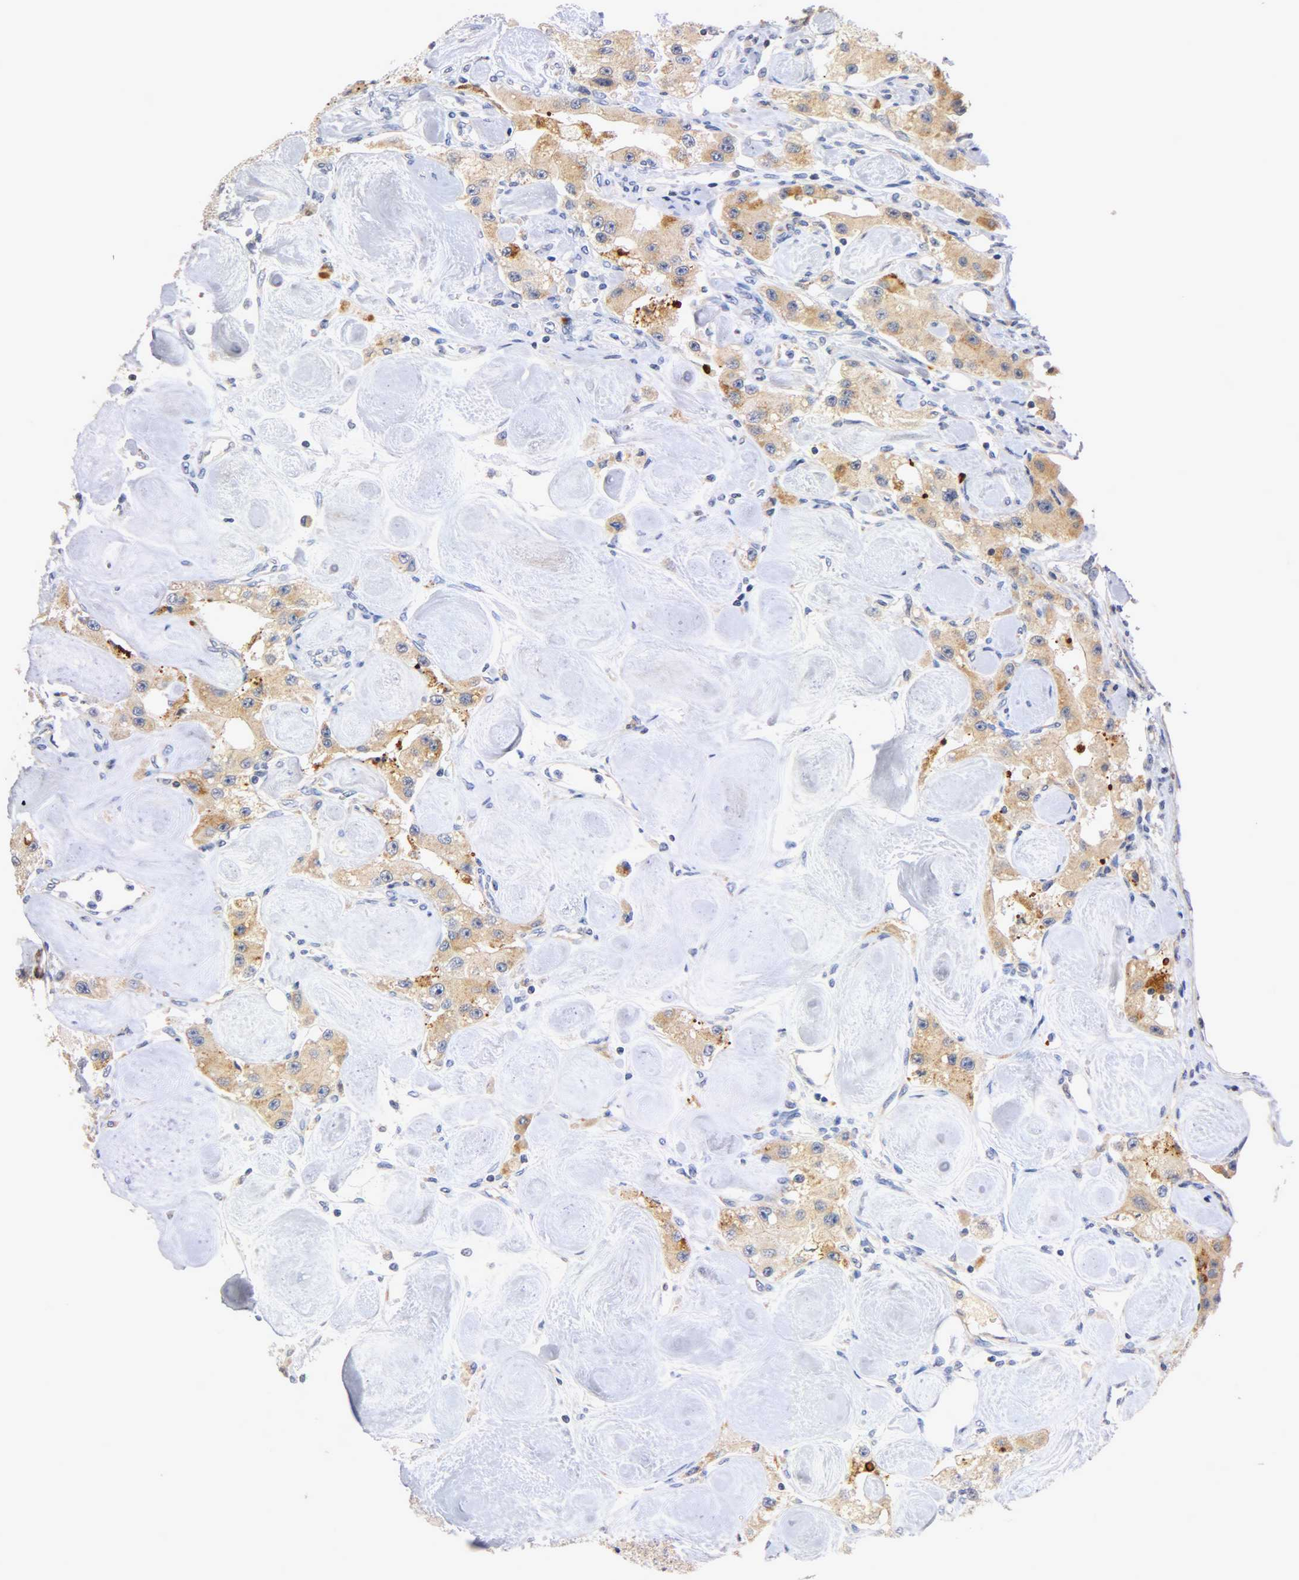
{"staining": {"intensity": "moderate", "quantity": ">75%", "location": "cytoplasmic/membranous"}, "tissue": "carcinoid", "cell_type": "Tumor cells", "image_type": "cancer", "snomed": [{"axis": "morphology", "description": "Carcinoid, malignant, NOS"}, {"axis": "topography", "description": "Pancreas"}], "caption": "Moderate cytoplasmic/membranous protein expression is appreciated in about >75% of tumor cells in carcinoid.", "gene": "PCSK6", "patient": {"sex": "male", "age": 41}}